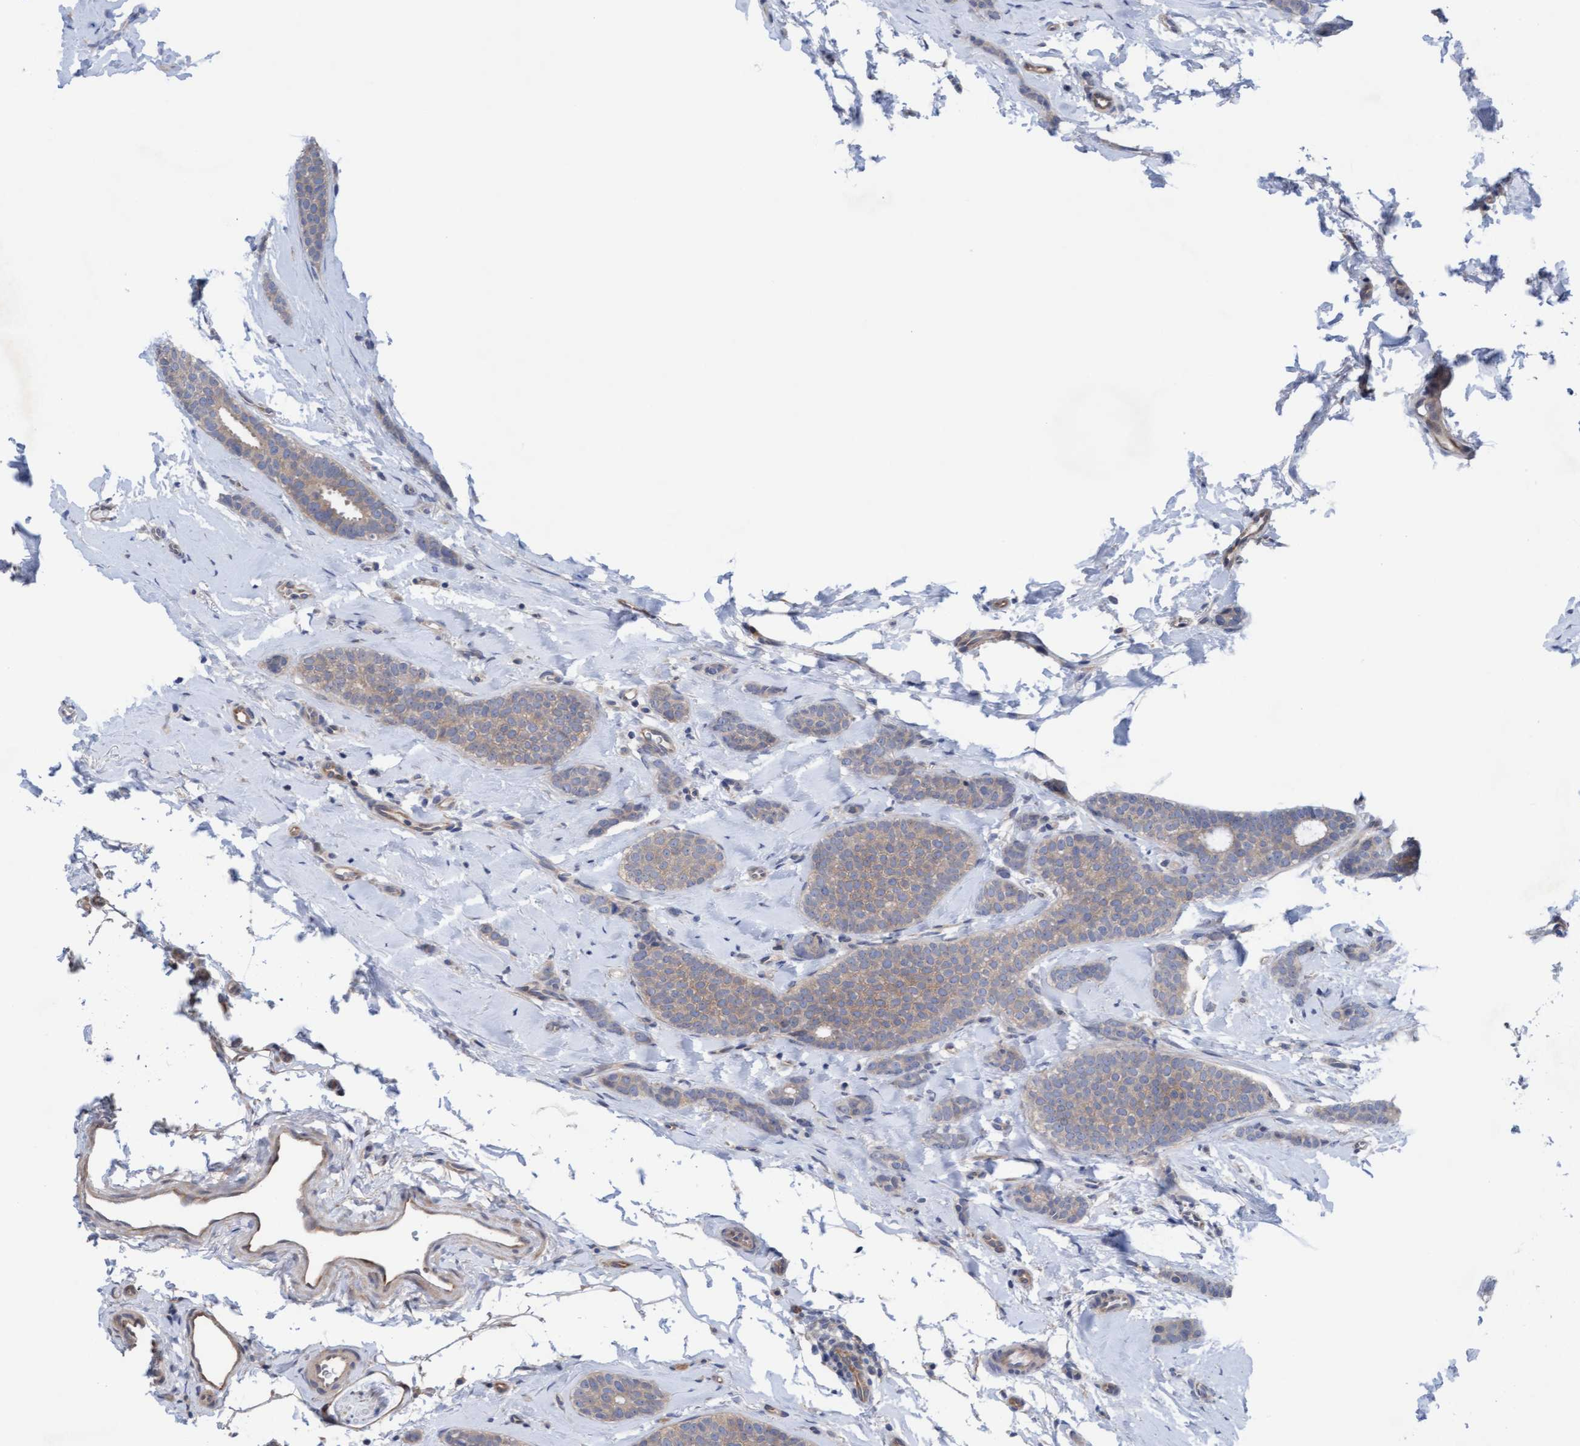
{"staining": {"intensity": "weak", "quantity": ">75%", "location": "cytoplasmic/membranous"}, "tissue": "breast cancer", "cell_type": "Tumor cells", "image_type": "cancer", "snomed": [{"axis": "morphology", "description": "Lobular carcinoma"}, {"axis": "topography", "description": "Skin"}, {"axis": "topography", "description": "Breast"}], "caption": "About >75% of tumor cells in human breast cancer display weak cytoplasmic/membranous protein expression as visualized by brown immunohistochemical staining.", "gene": "PLCD1", "patient": {"sex": "female", "age": 46}}